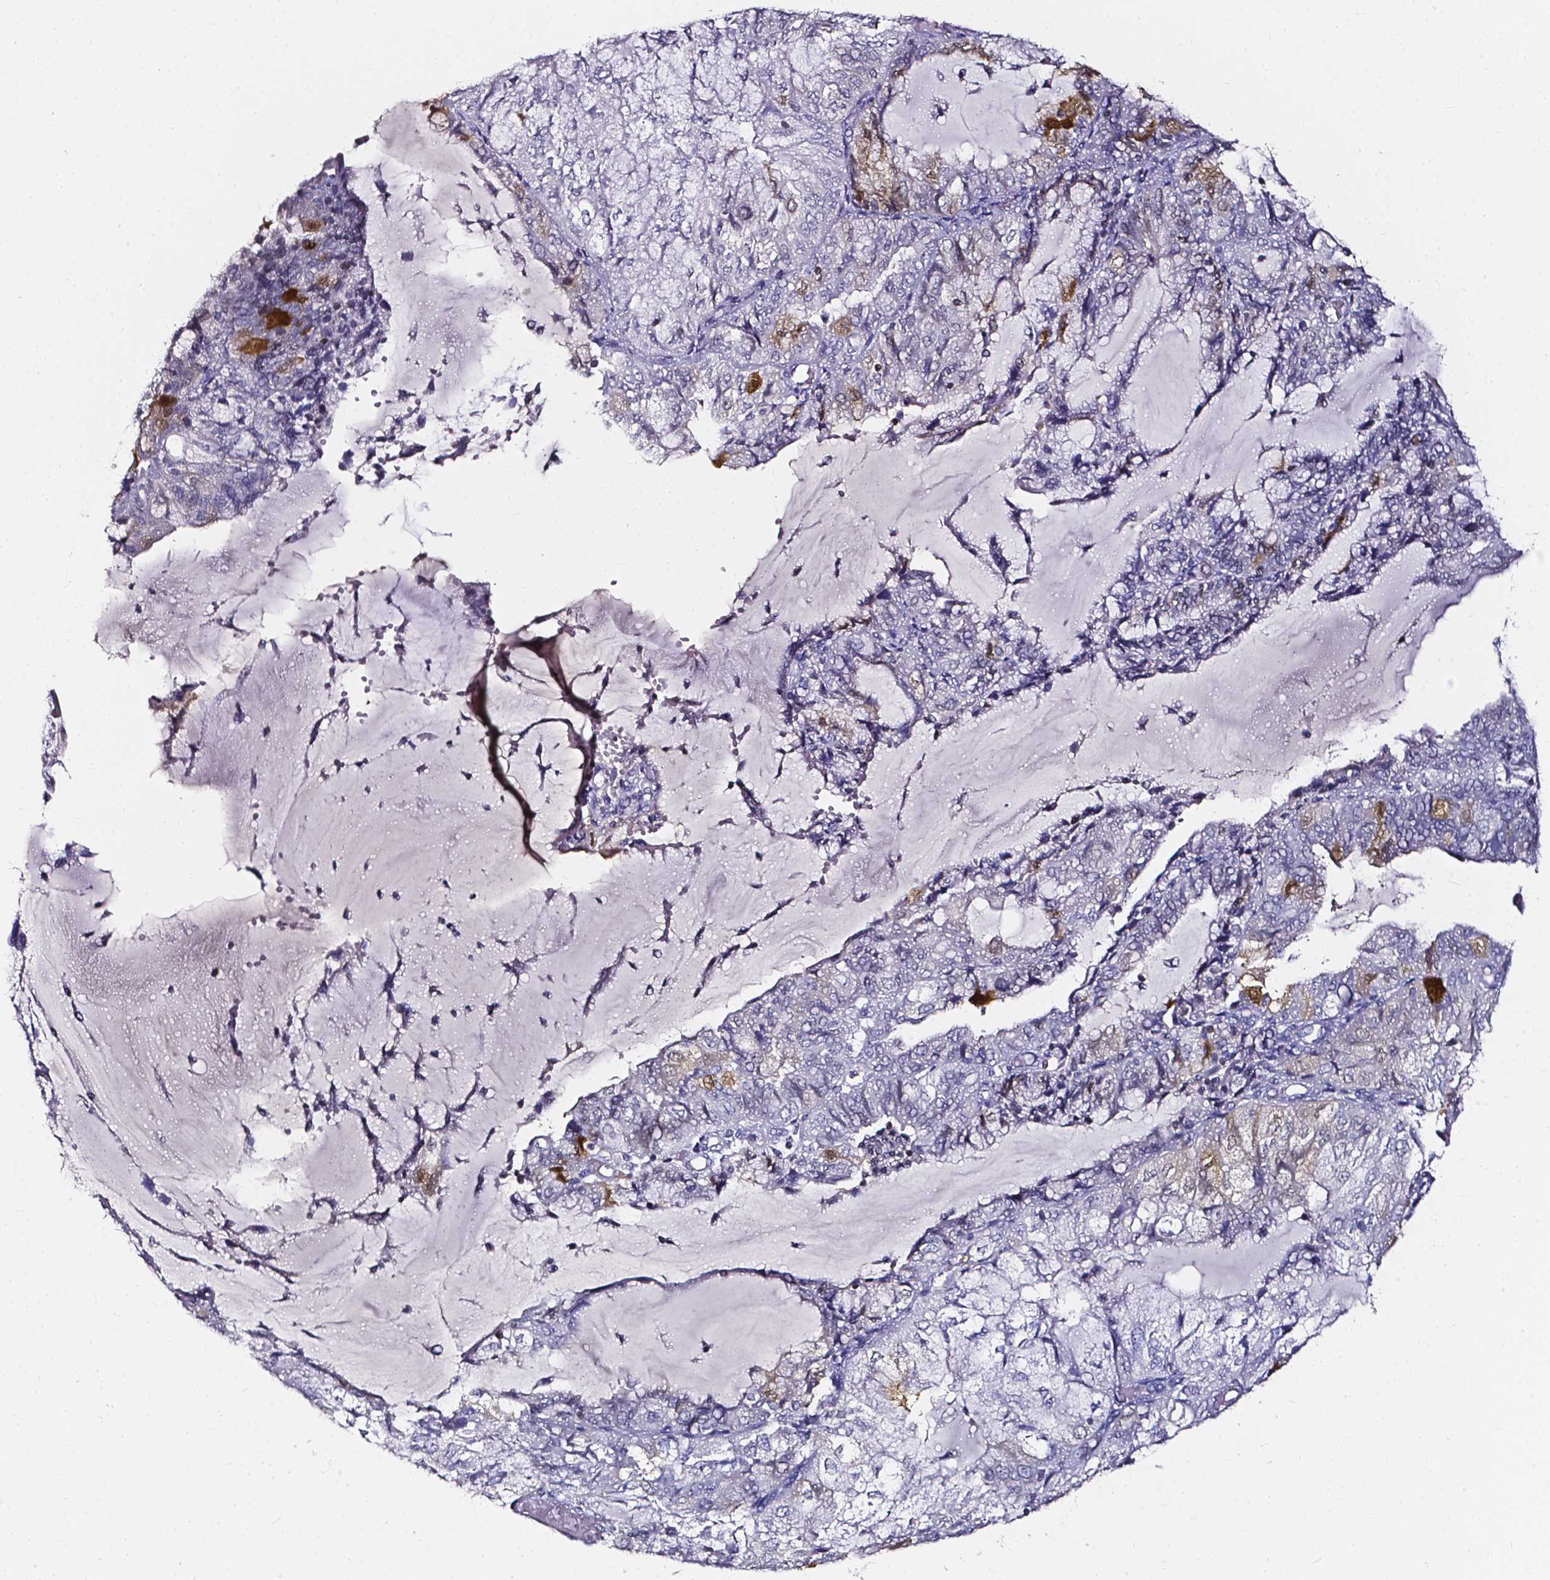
{"staining": {"intensity": "moderate", "quantity": "<25%", "location": "cytoplasmic/membranous,nuclear"}, "tissue": "endometrial cancer", "cell_type": "Tumor cells", "image_type": "cancer", "snomed": [{"axis": "morphology", "description": "Adenocarcinoma, NOS"}, {"axis": "topography", "description": "Endometrium"}], "caption": "This is an image of IHC staining of endometrial cancer, which shows moderate staining in the cytoplasmic/membranous and nuclear of tumor cells.", "gene": "AKR1B10", "patient": {"sex": "female", "age": 81}}